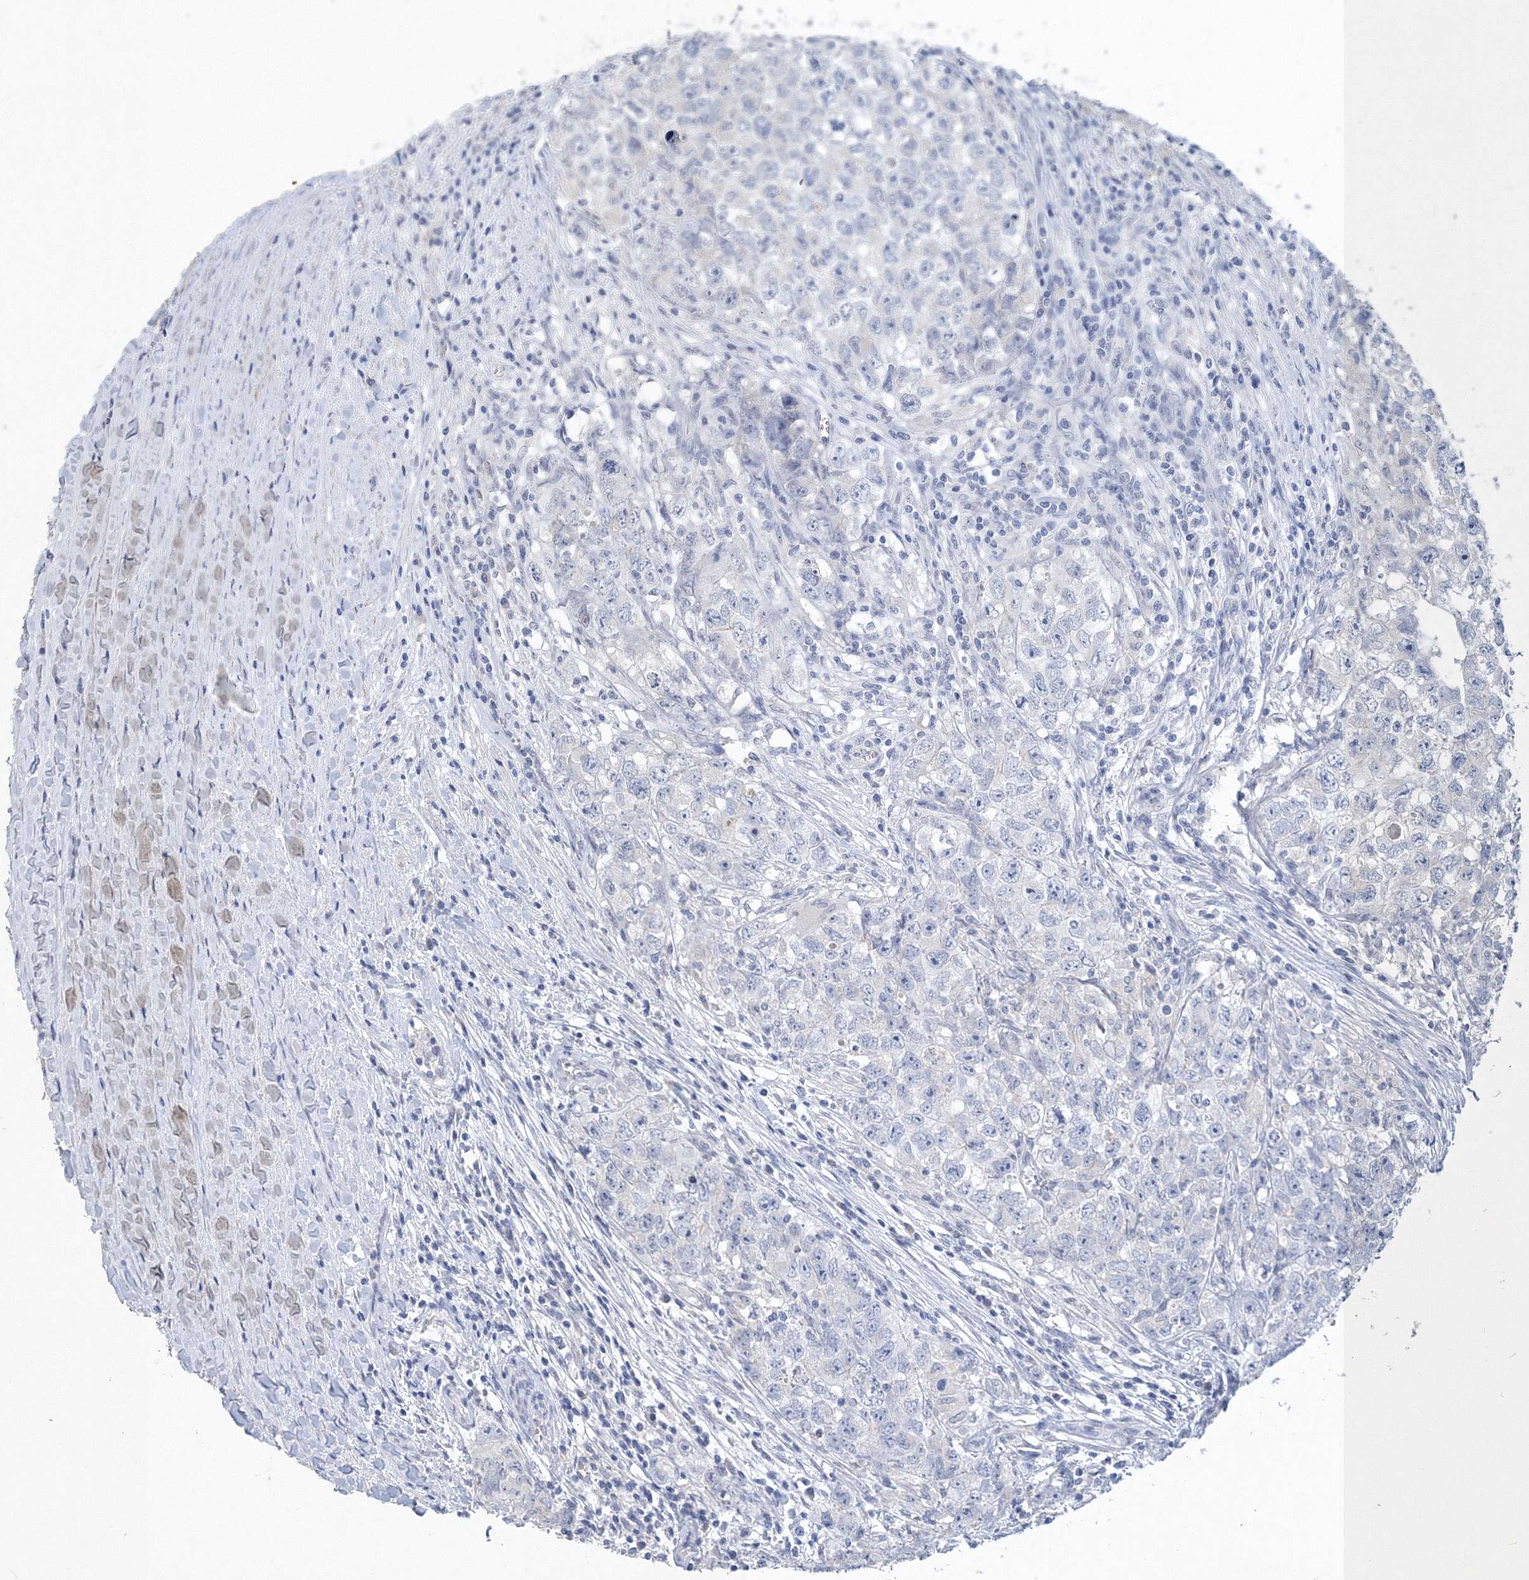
{"staining": {"intensity": "negative", "quantity": "none", "location": "none"}, "tissue": "testis cancer", "cell_type": "Tumor cells", "image_type": "cancer", "snomed": [{"axis": "morphology", "description": "Seminoma, NOS"}, {"axis": "morphology", "description": "Carcinoma, Embryonal, NOS"}, {"axis": "topography", "description": "Testis"}], "caption": "Tumor cells show no significant protein positivity in embryonal carcinoma (testis).", "gene": "OSBPL6", "patient": {"sex": "male", "age": 43}}